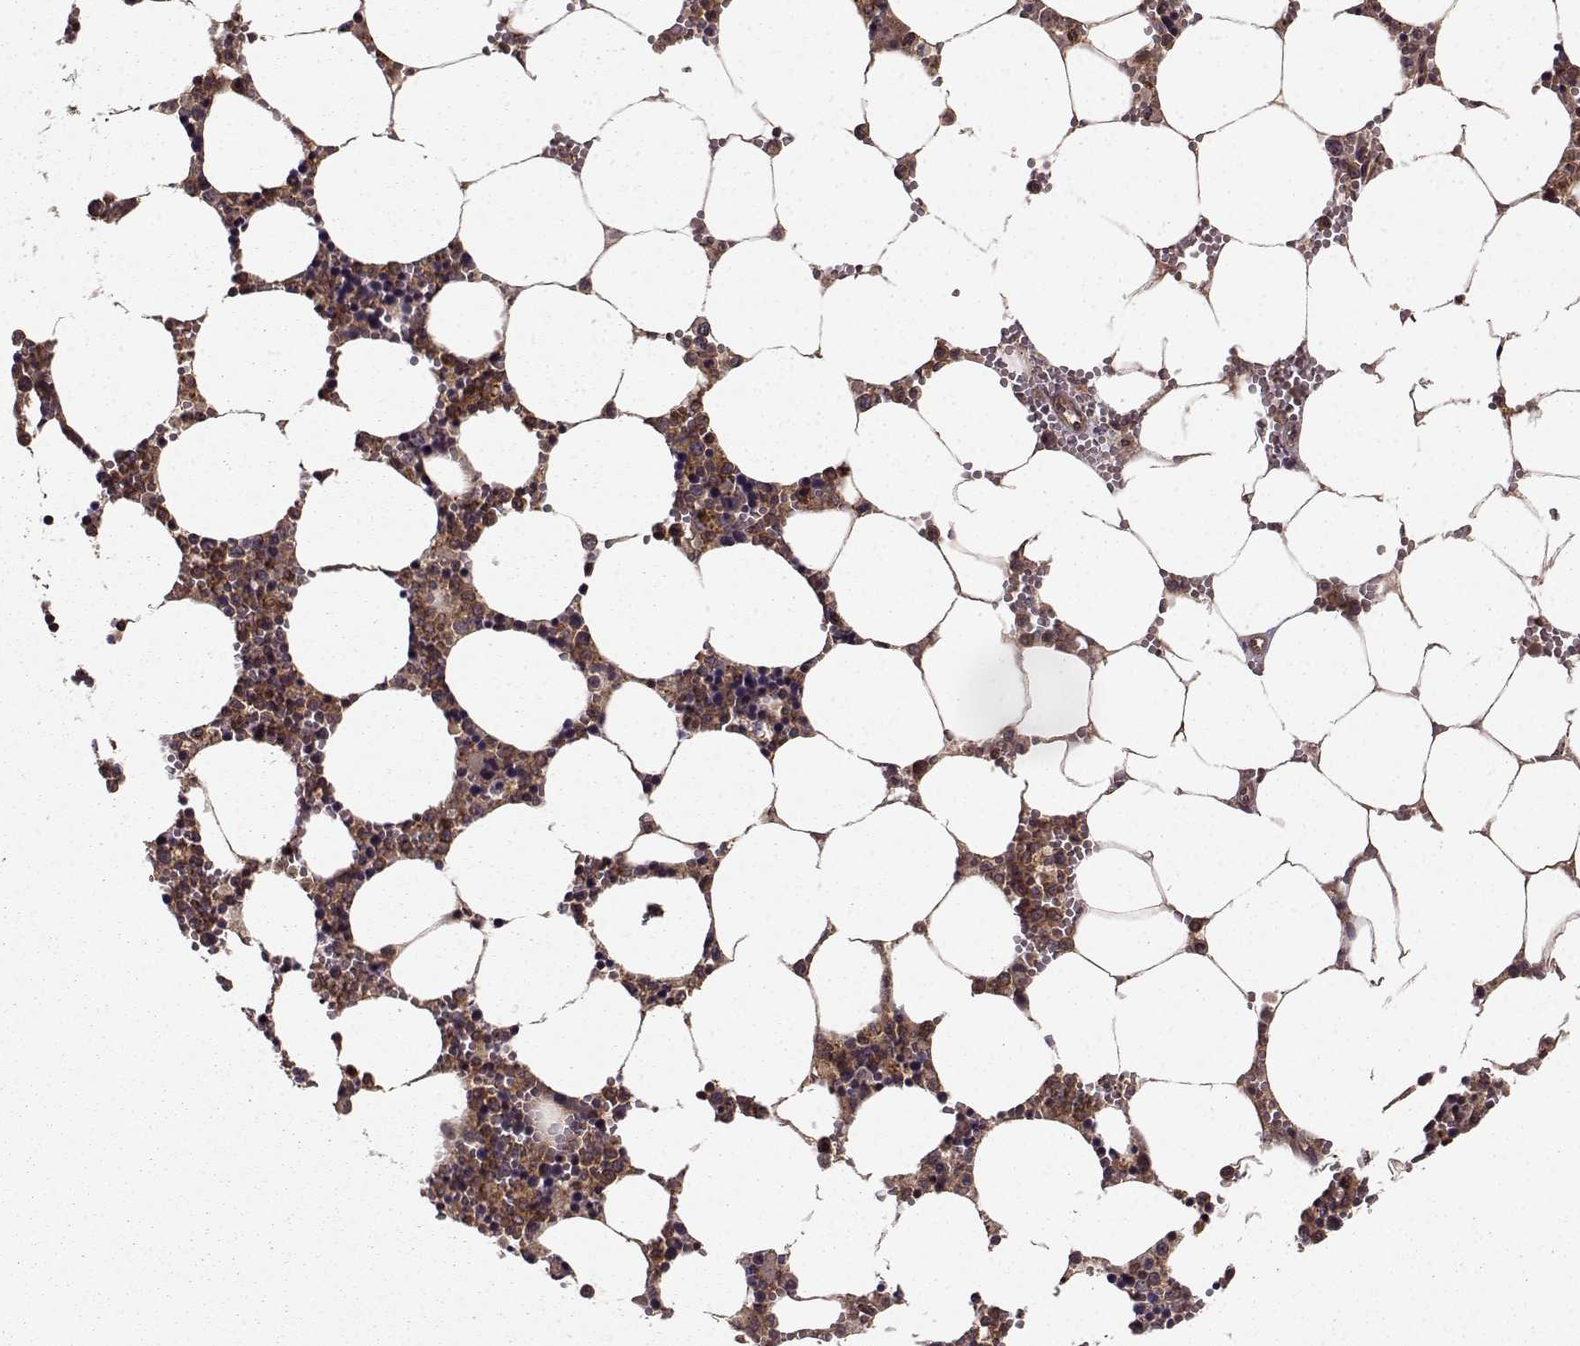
{"staining": {"intensity": "moderate", "quantity": ">75%", "location": "cytoplasmic/membranous"}, "tissue": "bone marrow", "cell_type": "Hematopoietic cells", "image_type": "normal", "snomed": [{"axis": "morphology", "description": "Normal tissue, NOS"}, {"axis": "topography", "description": "Bone marrow"}], "caption": "Approximately >75% of hematopoietic cells in normal bone marrow show moderate cytoplasmic/membranous protein expression as visualized by brown immunohistochemical staining.", "gene": "IFRD2", "patient": {"sex": "female", "age": 64}}